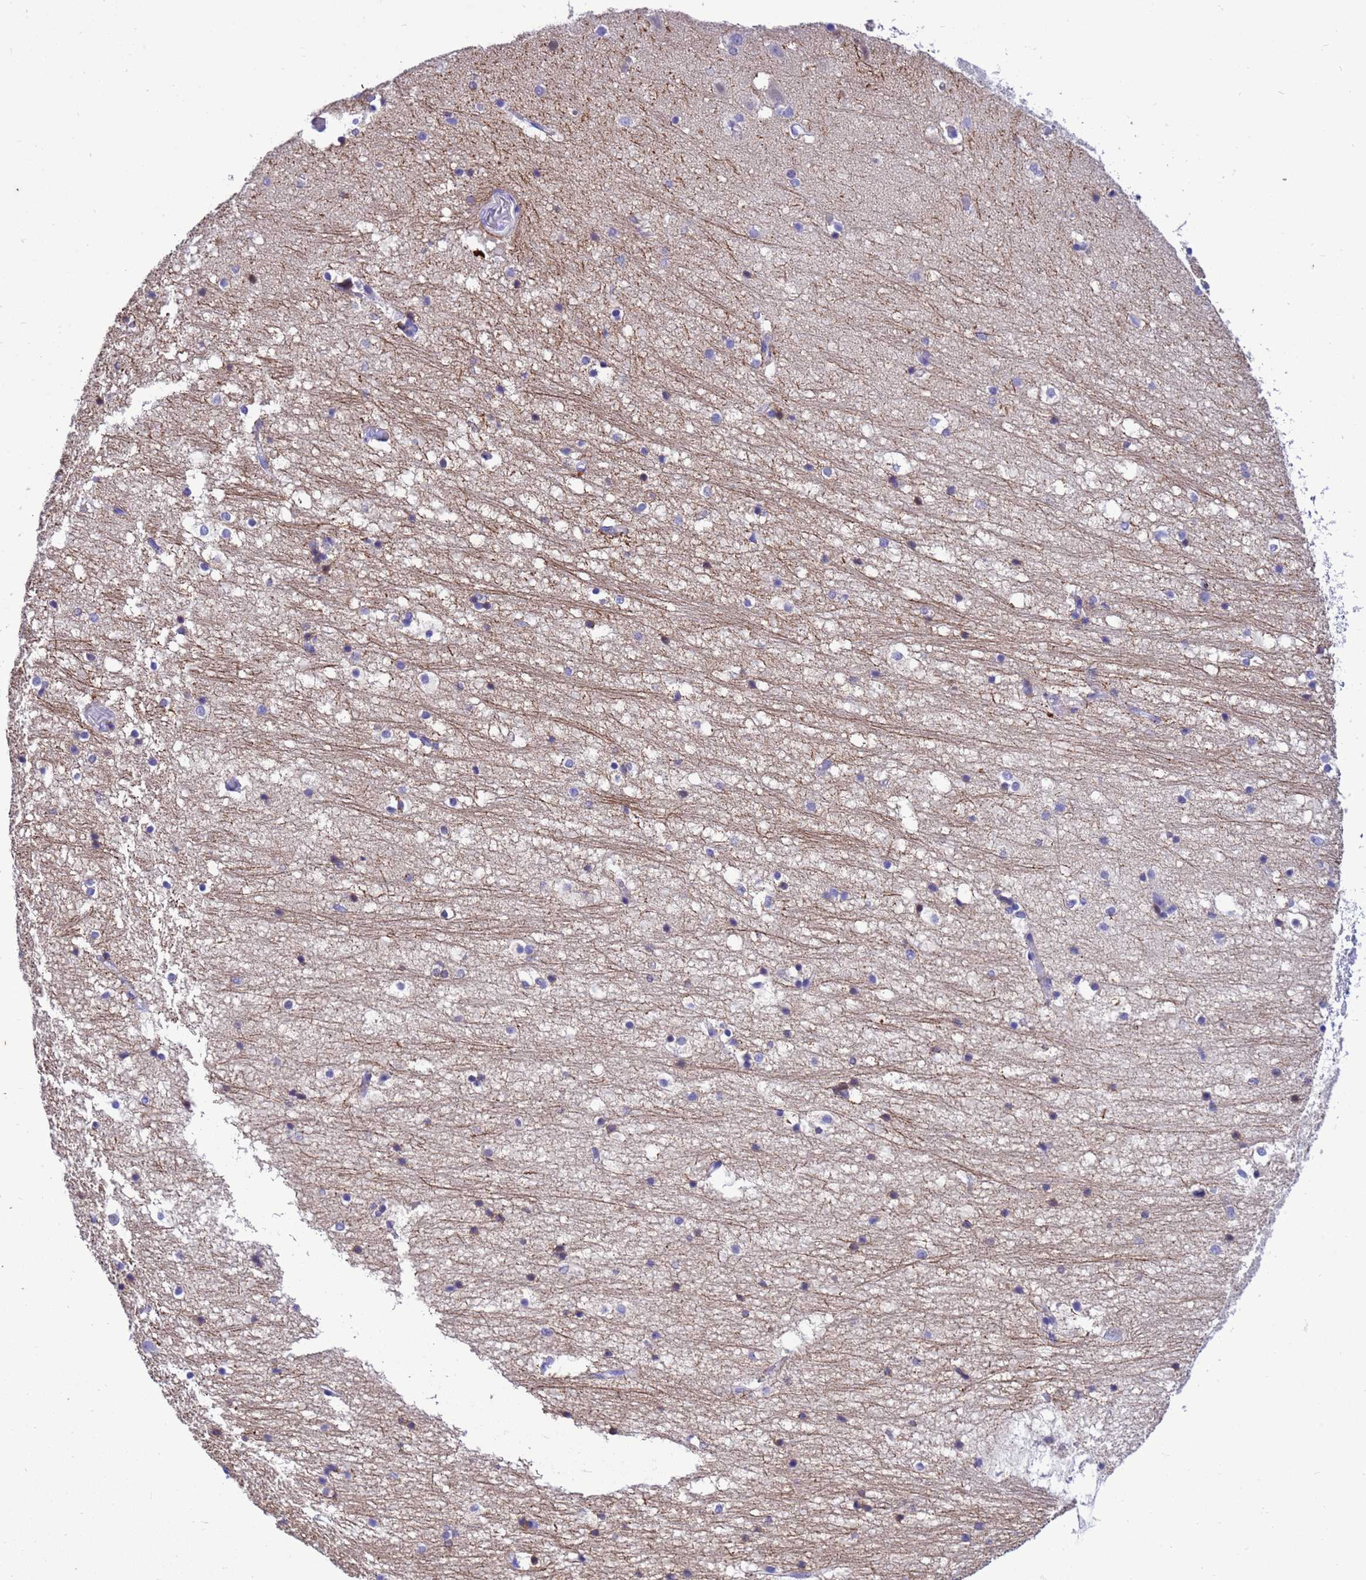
{"staining": {"intensity": "weak", "quantity": "<25%", "location": "cytoplasmic/membranous"}, "tissue": "hippocampus", "cell_type": "Glial cells", "image_type": "normal", "snomed": [{"axis": "morphology", "description": "Normal tissue, NOS"}, {"axis": "topography", "description": "Hippocampus"}], "caption": "A photomicrograph of hippocampus stained for a protein displays no brown staining in glial cells. (Immunohistochemistry (ihc), brightfield microscopy, high magnification).", "gene": "KICS2", "patient": {"sex": "female", "age": 52}}